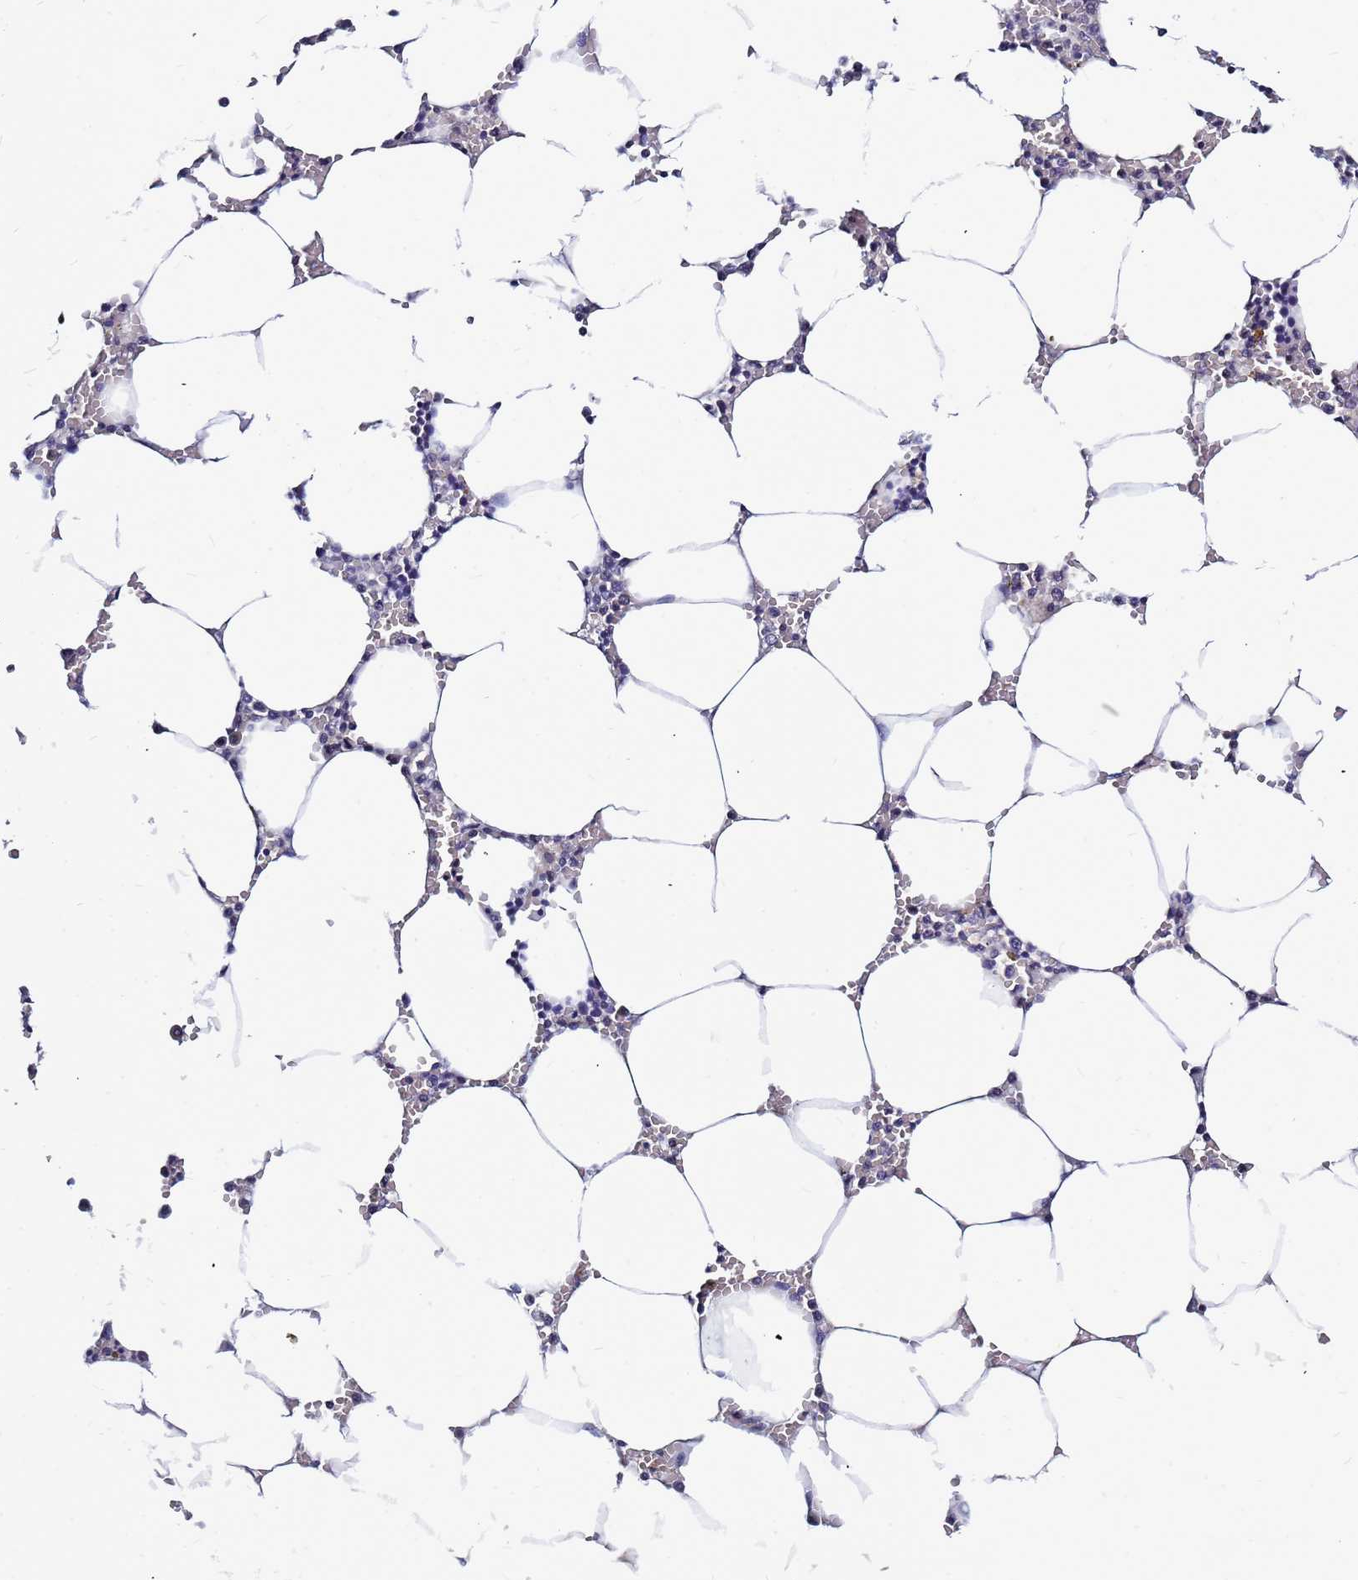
{"staining": {"intensity": "negative", "quantity": "none", "location": "none"}, "tissue": "bone marrow", "cell_type": "Hematopoietic cells", "image_type": "normal", "snomed": [{"axis": "morphology", "description": "Normal tissue, NOS"}, {"axis": "topography", "description": "Bone marrow"}], "caption": "Immunohistochemical staining of unremarkable human bone marrow shows no significant staining in hematopoietic cells.", "gene": "CXorf65", "patient": {"sex": "male", "age": 70}}